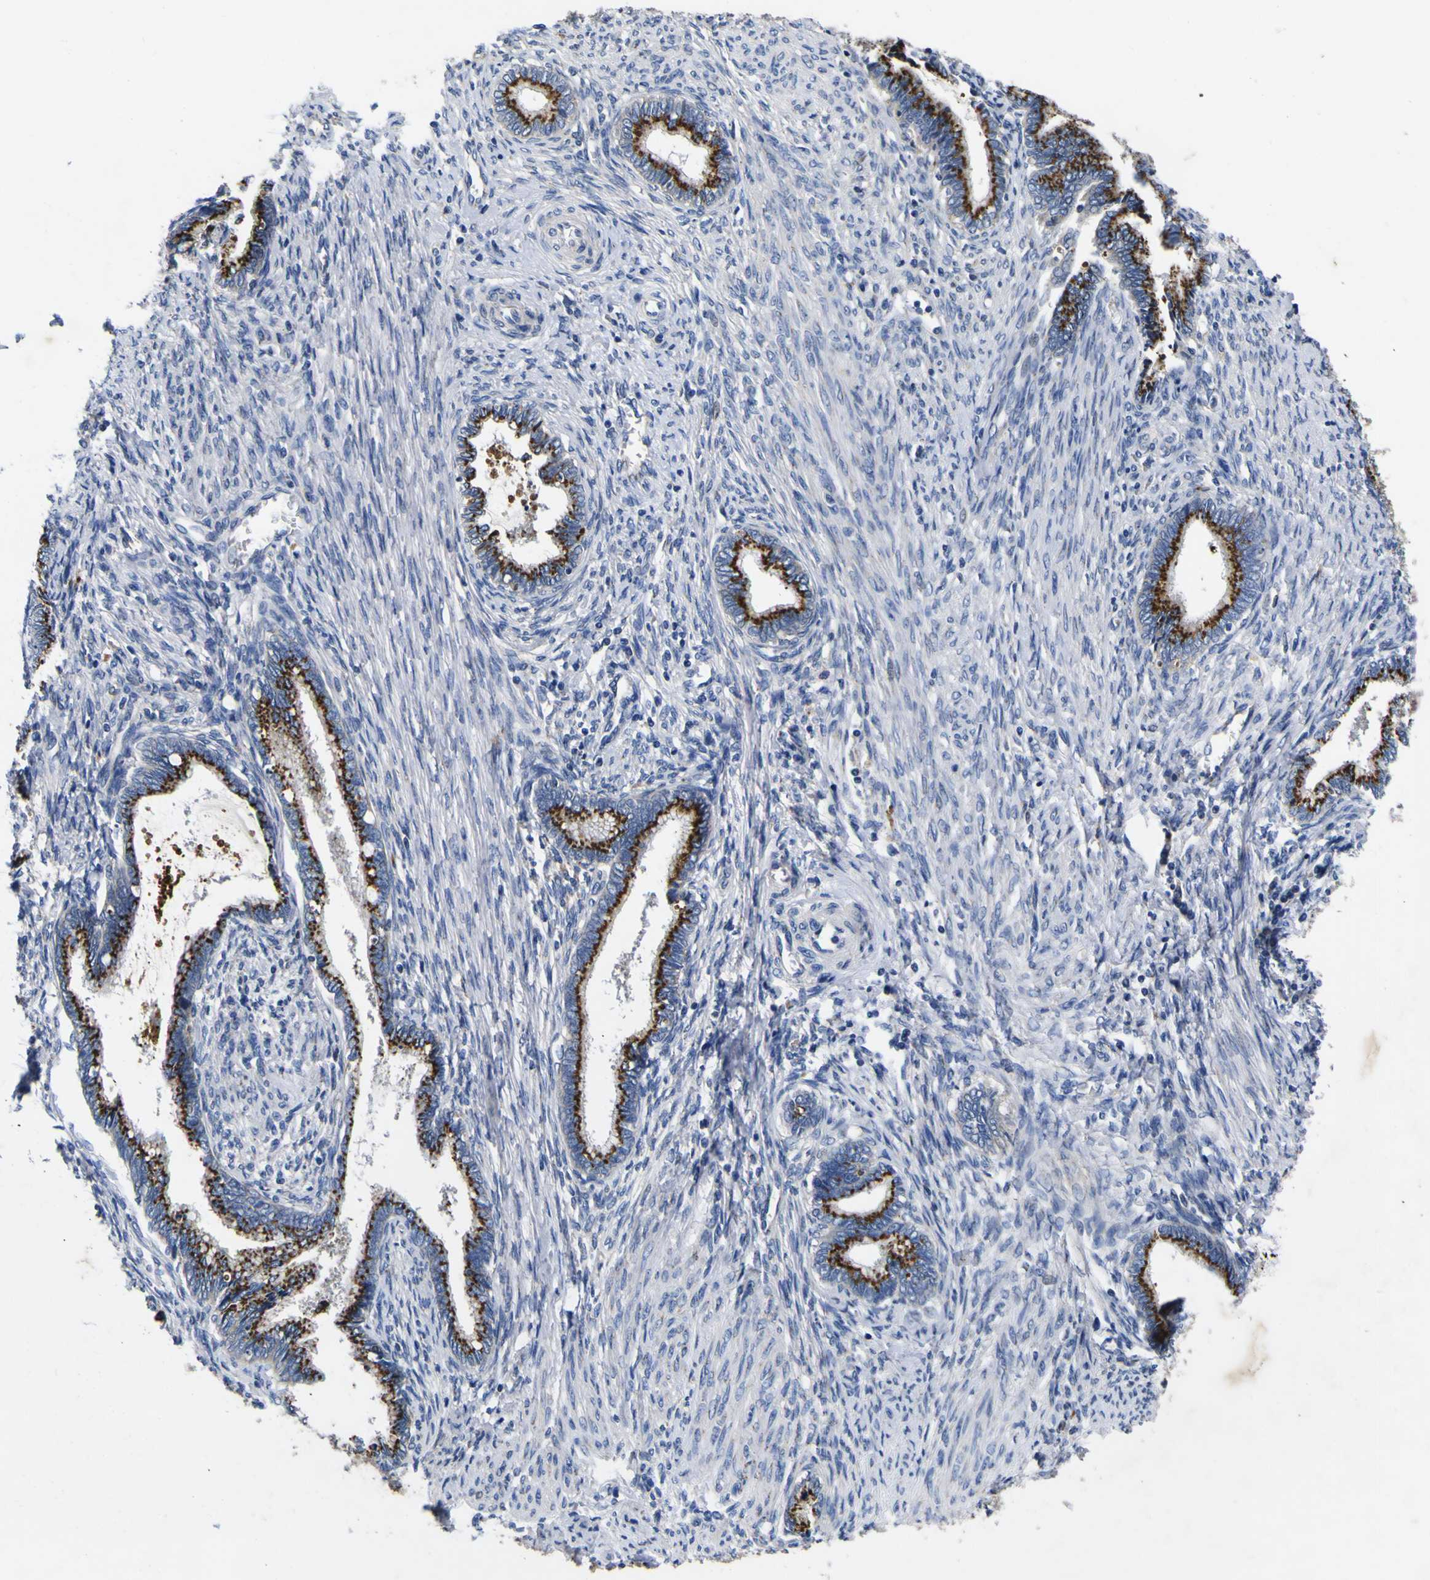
{"staining": {"intensity": "strong", "quantity": ">75%", "location": "cytoplasmic/membranous"}, "tissue": "cervical cancer", "cell_type": "Tumor cells", "image_type": "cancer", "snomed": [{"axis": "morphology", "description": "Adenocarcinoma, NOS"}, {"axis": "topography", "description": "Cervix"}], "caption": "IHC of cervical cancer (adenocarcinoma) shows high levels of strong cytoplasmic/membranous staining in about >75% of tumor cells. (Stains: DAB in brown, nuclei in blue, Microscopy: brightfield microscopy at high magnification).", "gene": "COA1", "patient": {"sex": "female", "age": 44}}